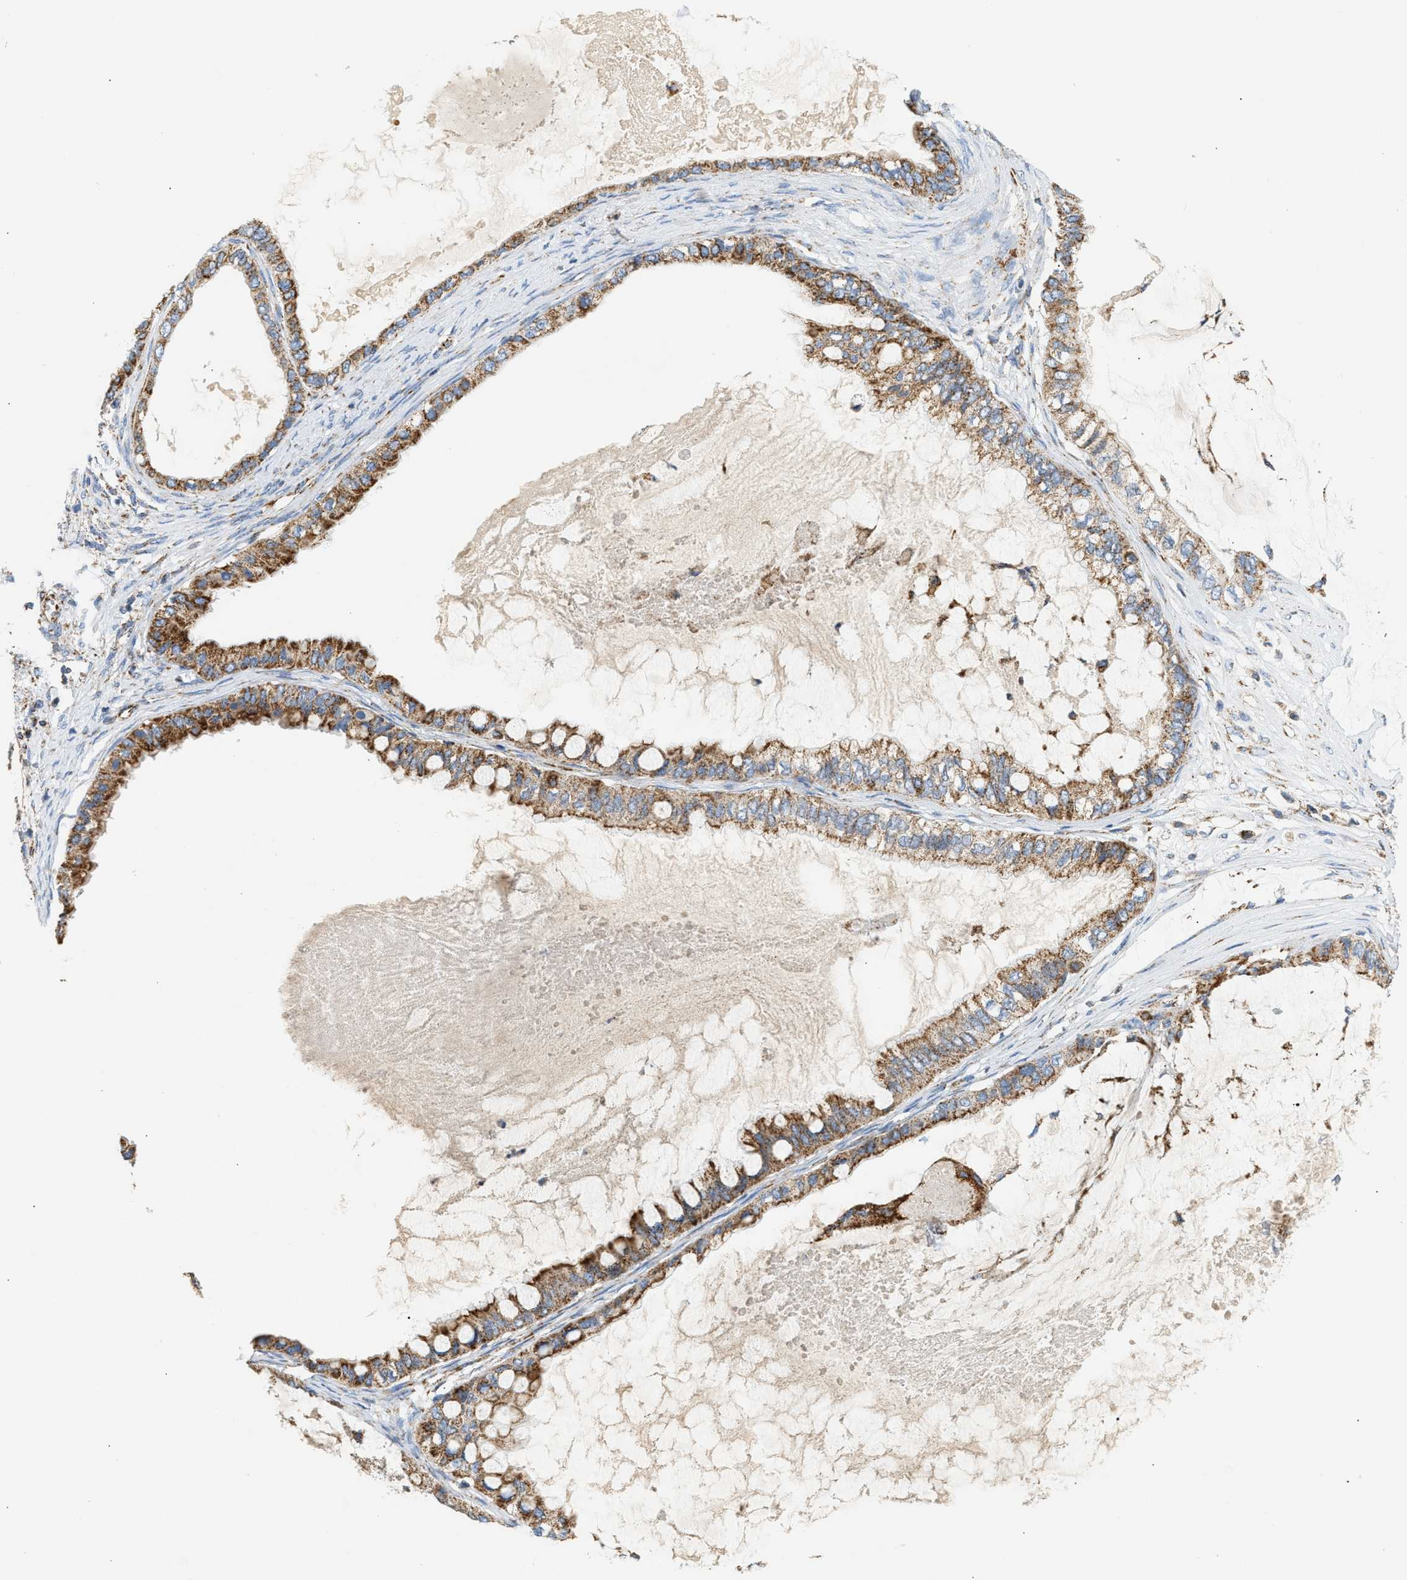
{"staining": {"intensity": "moderate", "quantity": ">75%", "location": "cytoplasmic/membranous"}, "tissue": "ovarian cancer", "cell_type": "Tumor cells", "image_type": "cancer", "snomed": [{"axis": "morphology", "description": "Cystadenocarcinoma, mucinous, NOS"}, {"axis": "topography", "description": "Ovary"}], "caption": "Mucinous cystadenocarcinoma (ovarian) stained with a protein marker exhibits moderate staining in tumor cells.", "gene": "OGDH", "patient": {"sex": "female", "age": 80}}